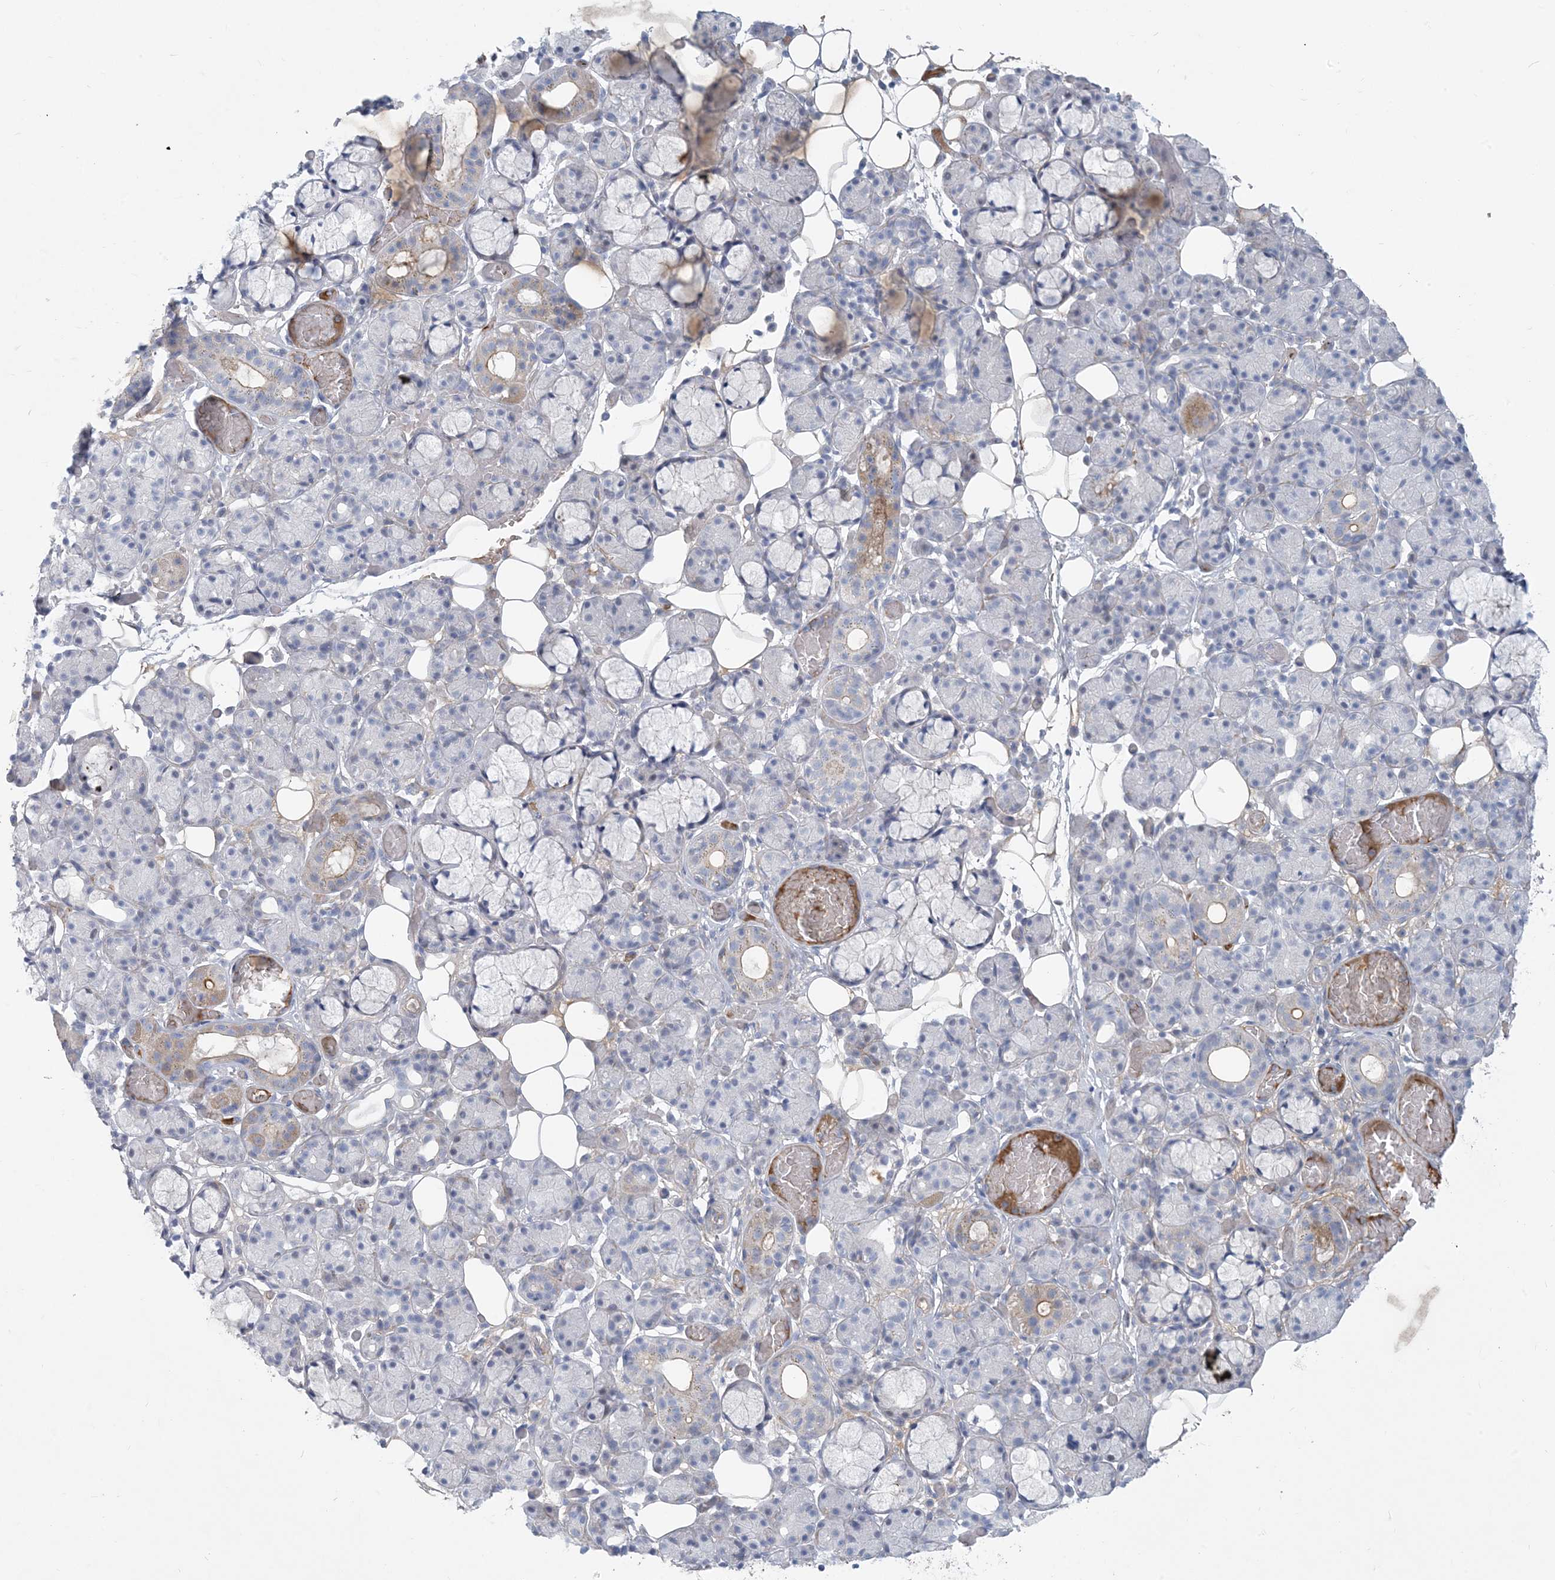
{"staining": {"intensity": "moderate", "quantity": "<25%", "location": "cytoplasmic/membranous"}, "tissue": "salivary gland", "cell_type": "Glandular cells", "image_type": "normal", "snomed": [{"axis": "morphology", "description": "Normal tissue, NOS"}, {"axis": "topography", "description": "Salivary gland"}], "caption": "Moderate cytoplasmic/membranous positivity for a protein is present in about <25% of glandular cells of unremarkable salivary gland using immunohistochemistry.", "gene": "MOXD1", "patient": {"sex": "male", "age": 63}}